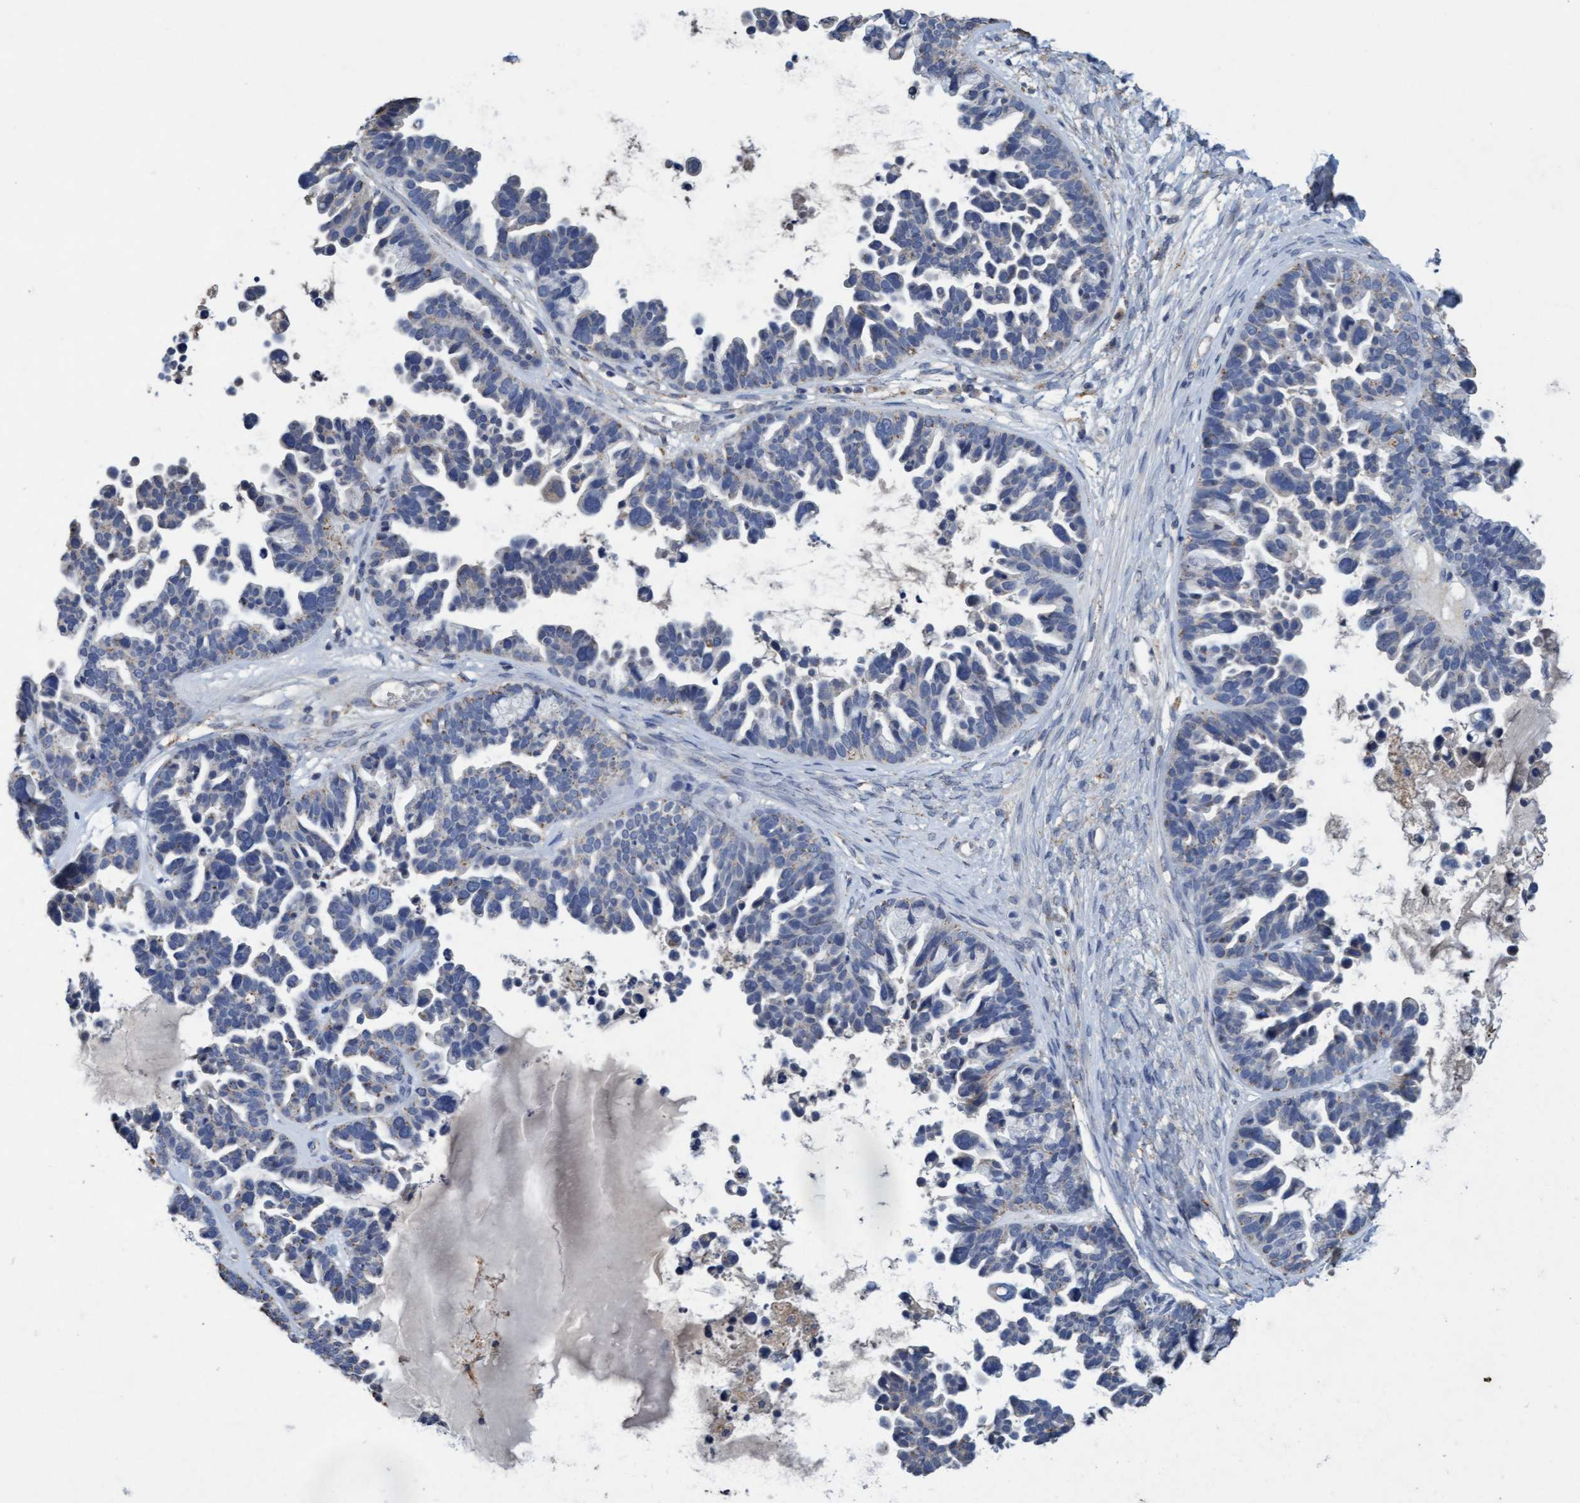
{"staining": {"intensity": "weak", "quantity": "<25%", "location": "cytoplasmic/membranous"}, "tissue": "ovarian cancer", "cell_type": "Tumor cells", "image_type": "cancer", "snomed": [{"axis": "morphology", "description": "Cystadenocarcinoma, serous, NOS"}, {"axis": "topography", "description": "Ovary"}], "caption": "Ovarian cancer (serous cystadenocarcinoma) stained for a protein using immunohistochemistry exhibits no expression tumor cells.", "gene": "VSIG8", "patient": {"sex": "female", "age": 56}}